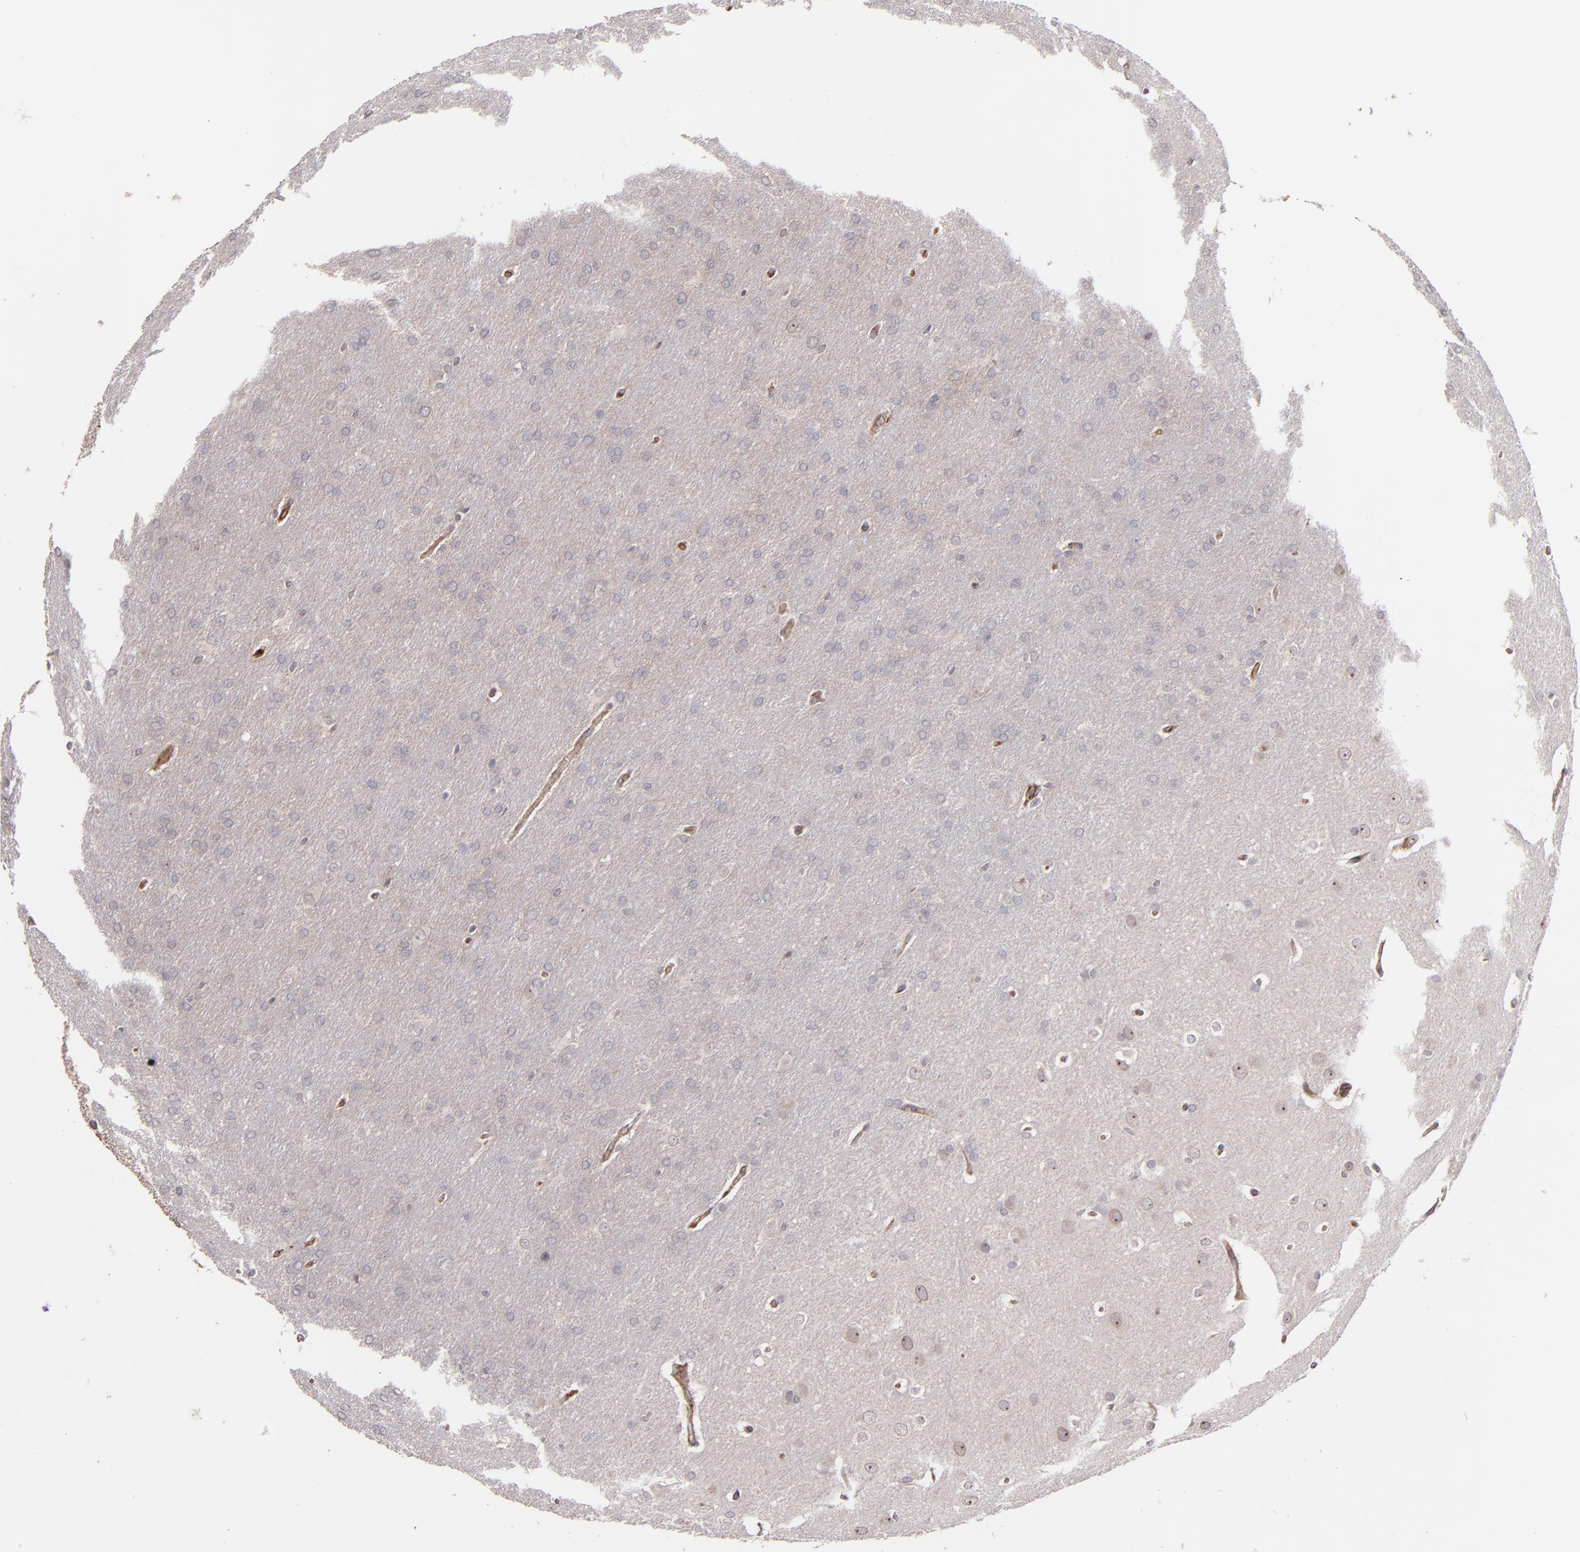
{"staining": {"intensity": "negative", "quantity": "none", "location": "none"}, "tissue": "glioma", "cell_type": "Tumor cells", "image_type": "cancer", "snomed": [{"axis": "morphology", "description": "Glioma, malignant, Low grade"}, {"axis": "topography", "description": "Brain"}], "caption": "Immunohistochemistry (IHC) of glioma shows no expression in tumor cells.", "gene": "ICAM1", "patient": {"sex": "female", "age": 32}}